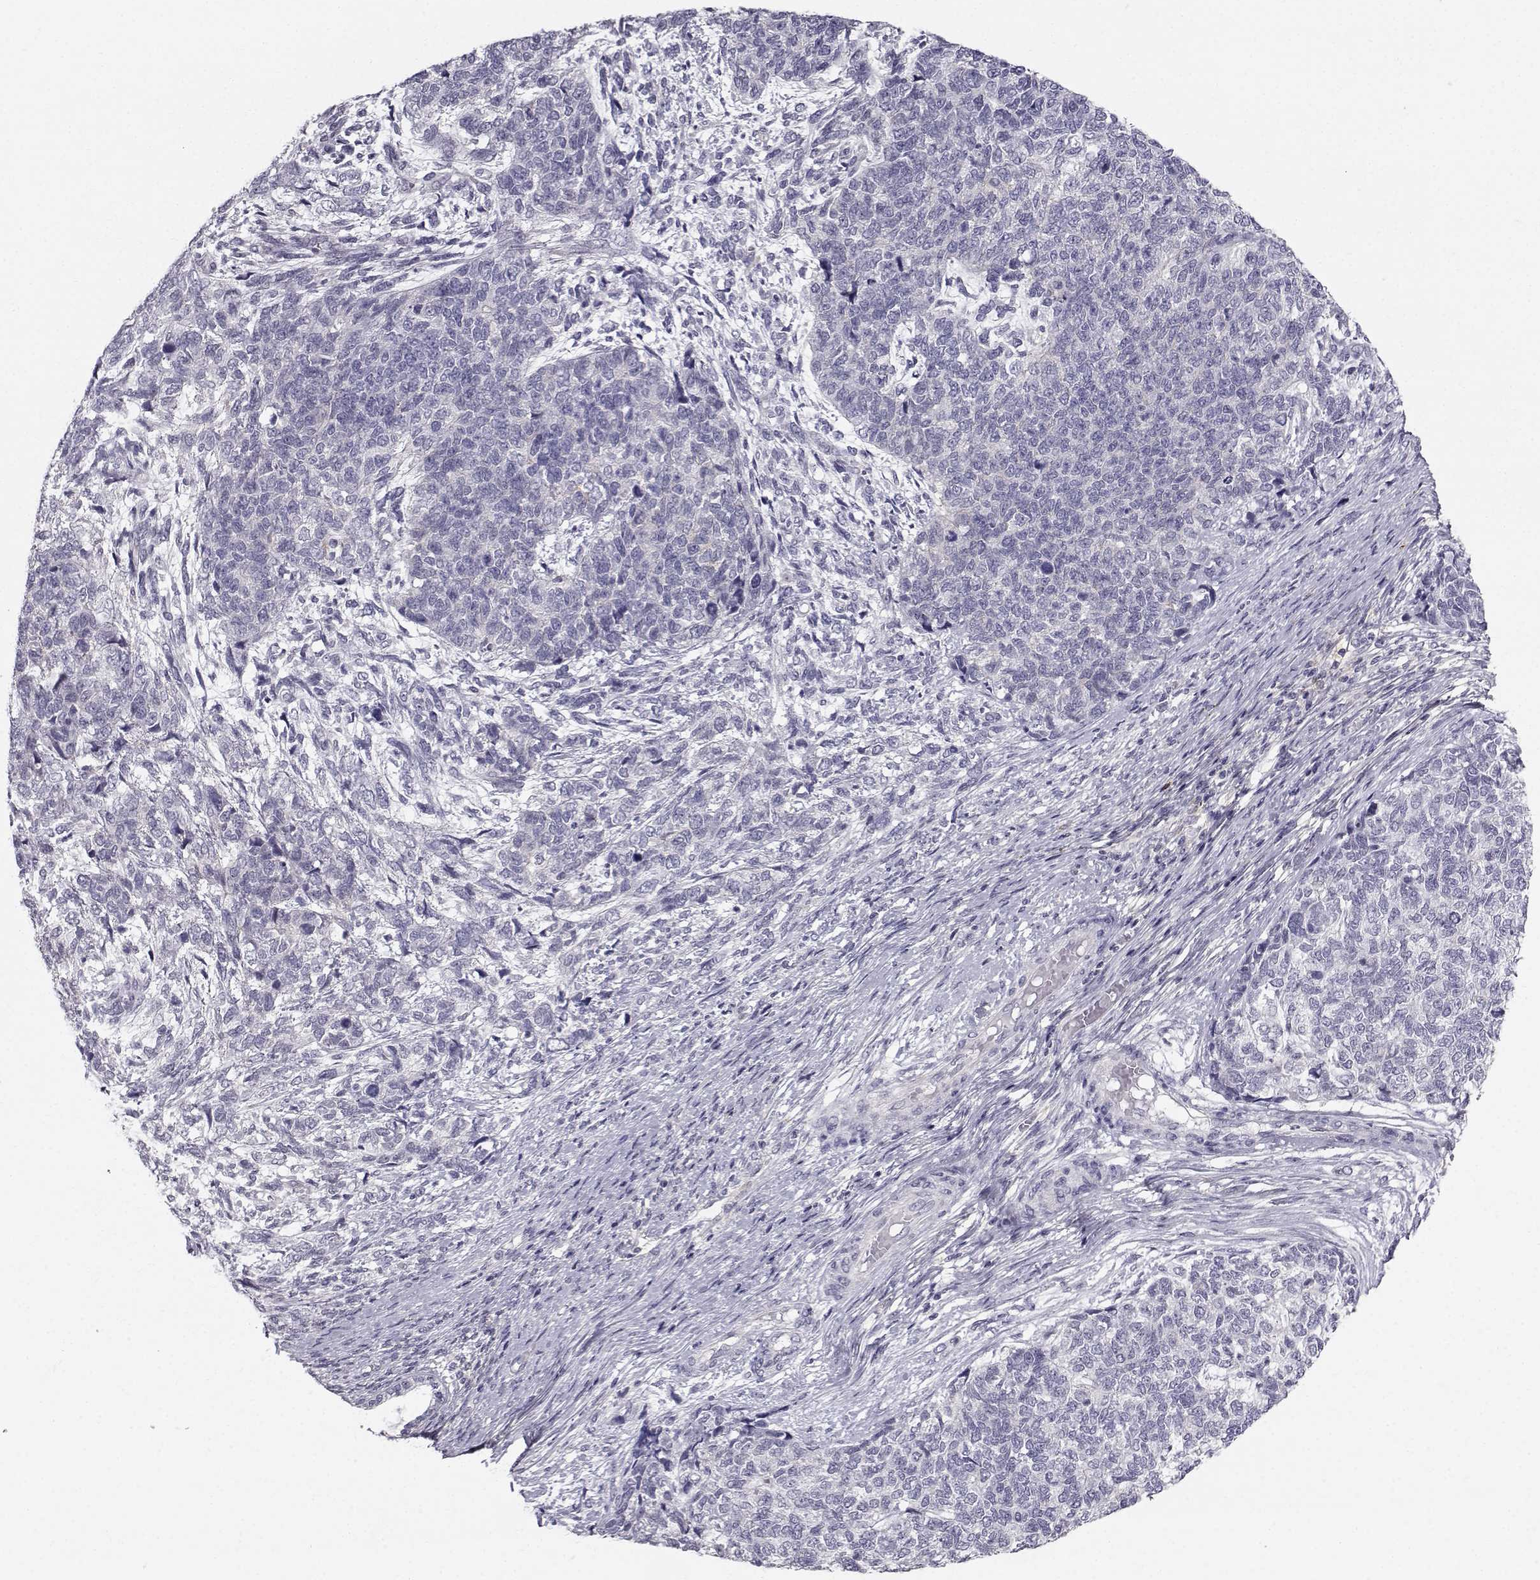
{"staining": {"intensity": "negative", "quantity": "none", "location": "none"}, "tissue": "cervical cancer", "cell_type": "Tumor cells", "image_type": "cancer", "snomed": [{"axis": "morphology", "description": "Squamous cell carcinoma, NOS"}, {"axis": "topography", "description": "Cervix"}], "caption": "Protein analysis of cervical squamous cell carcinoma displays no significant positivity in tumor cells.", "gene": "SPDYE4", "patient": {"sex": "female", "age": 63}}